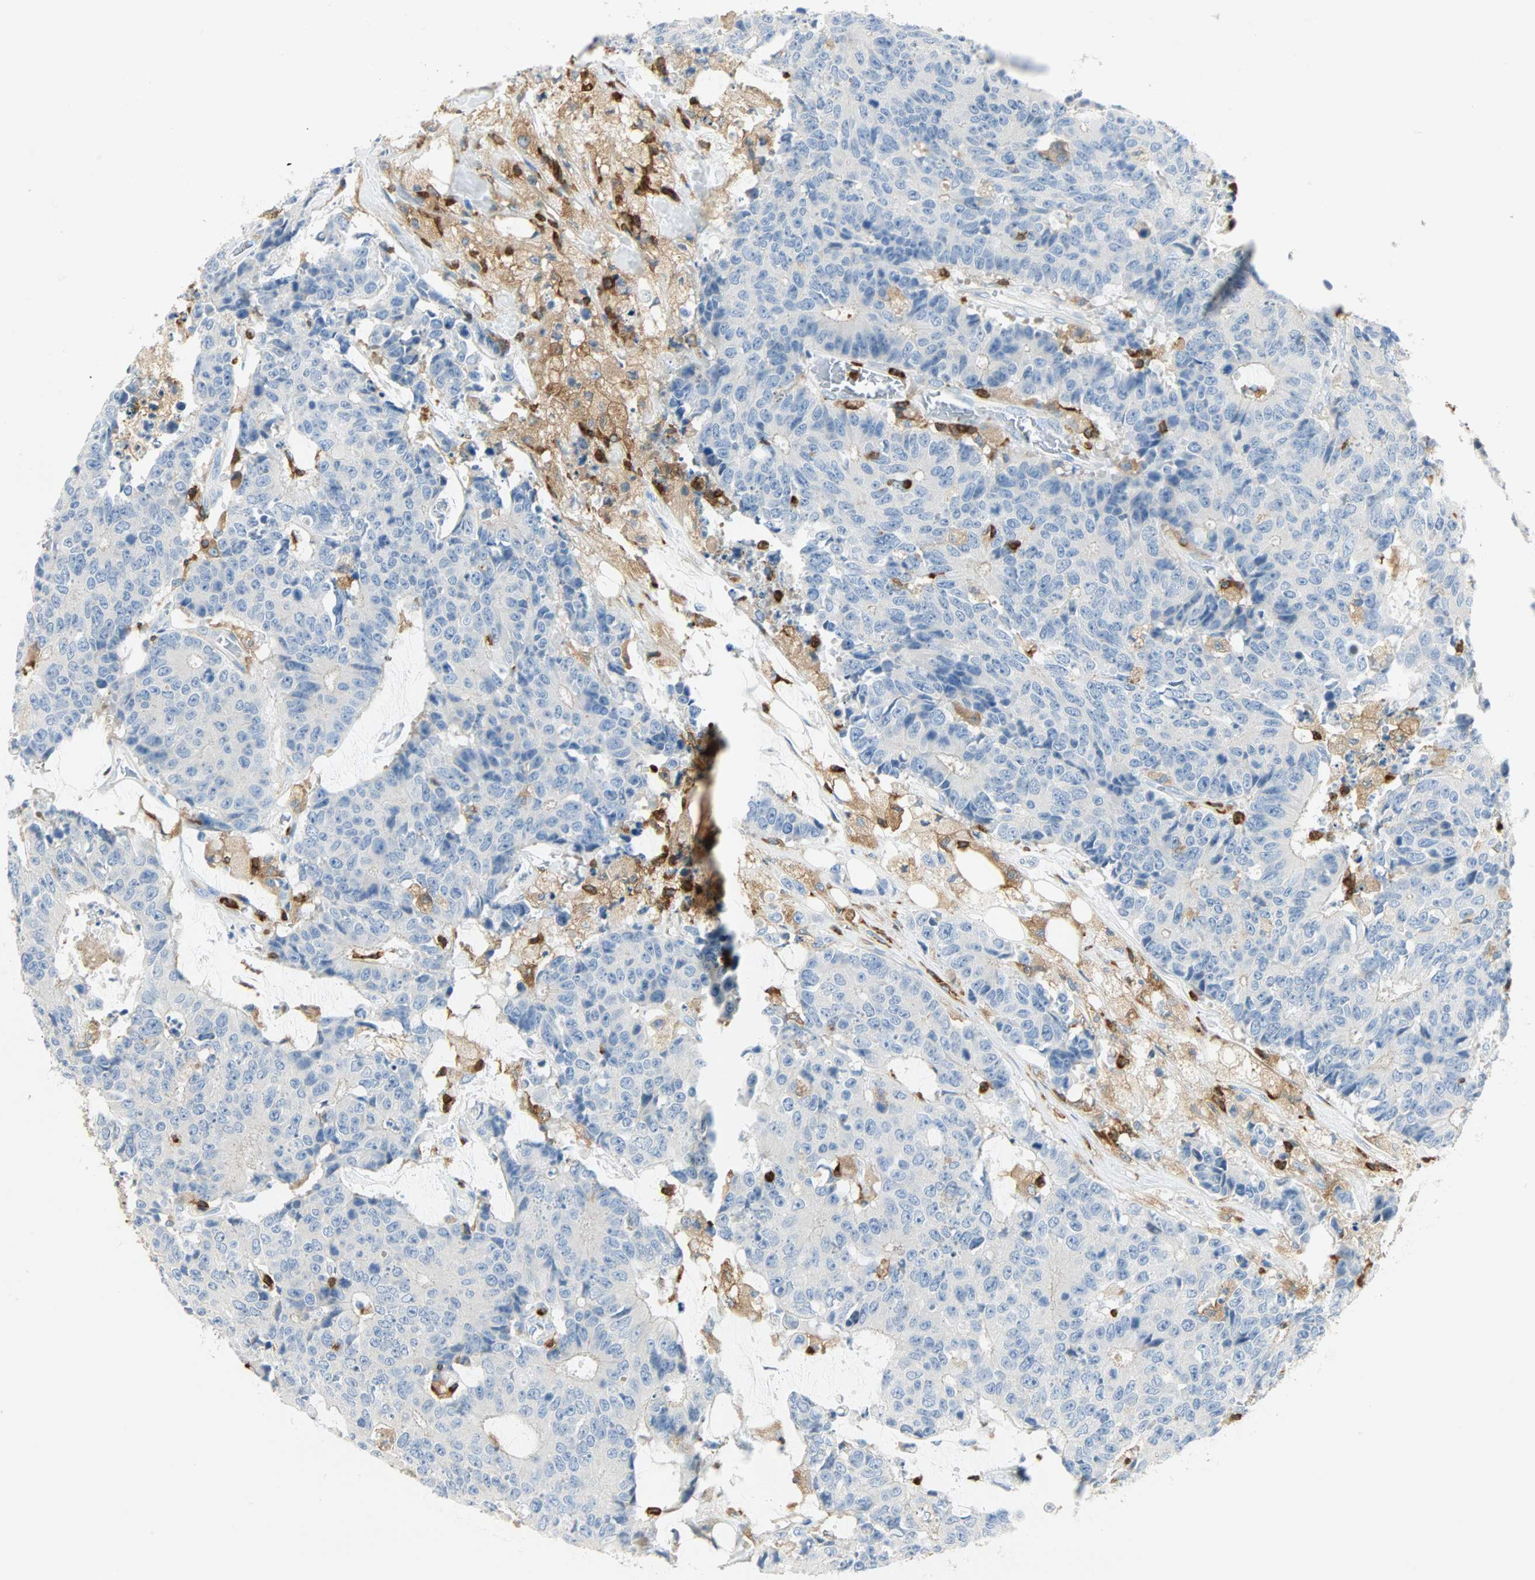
{"staining": {"intensity": "negative", "quantity": "none", "location": "none"}, "tissue": "colorectal cancer", "cell_type": "Tumor cells", "image_type": "cancer", "snomed": [{"axis": "morphology", "description": "Adenocarcinoma, NOS"}, {"axis": "topography", "description": "Colon"}], "caption": "This is an IHC photomicrograph of colorectal cancer (adenocarcinoma). There is no positivity in tumor cells.", "gene": "FMNL1", "patient": {"sex": "female", "age": 86}}